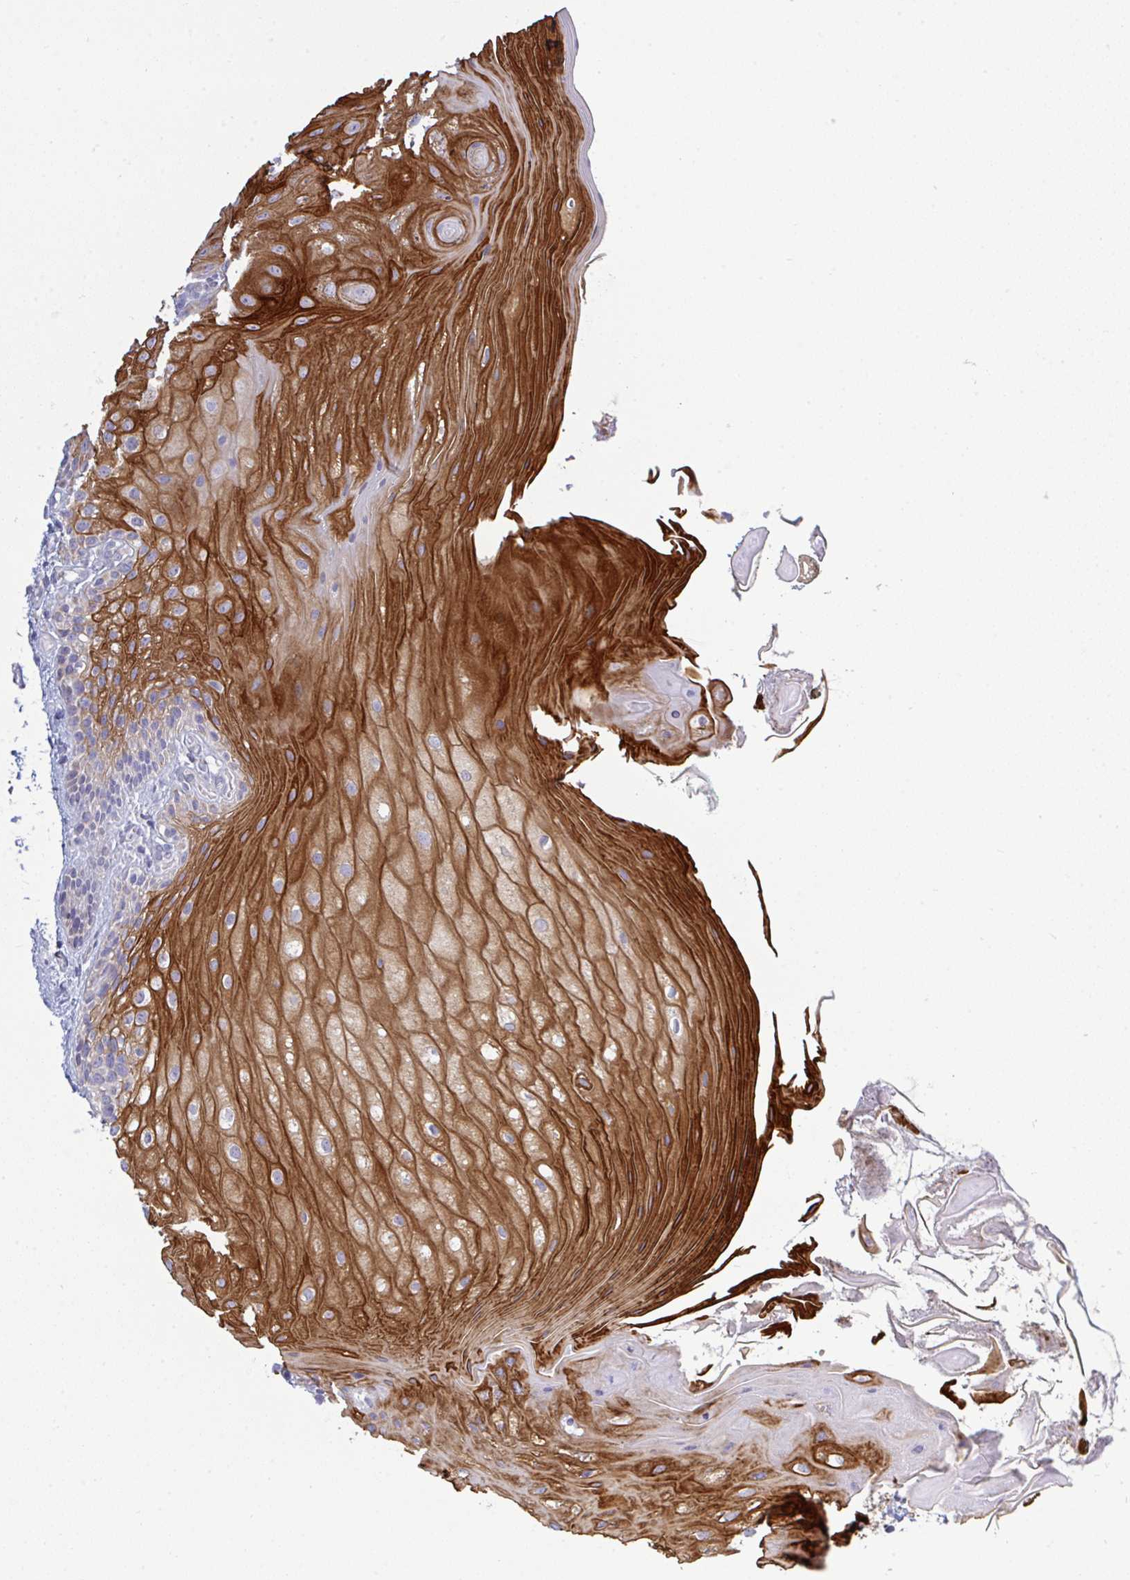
{"staining": {"intensity": "strong", "quantity": "25%-75%", "location": "cytoplasmic/membranous"}, "tissue": "oral mucosa", "cell_type": "Squamous epithelial cells", "image_type": "normal", "snomed": [{"axis": "morphology", "description": "Normal tissue, NOS"}, {"axis": "topography", "description": "Oral tissue"}, {"axis": "topography", "description": "Tounge, NOS"}, {"axis": "topography", "description": "Head-Neck"}], "caption": "Immunohistochemical staining of benign human oral mucosa reveals high levels of strong cytoplasmic/membranous positivity in approximately 25%-75% of squamous epithelial cells.", "gene": "NDUFA7", "patient": {"sex": "female", "age": 84}}